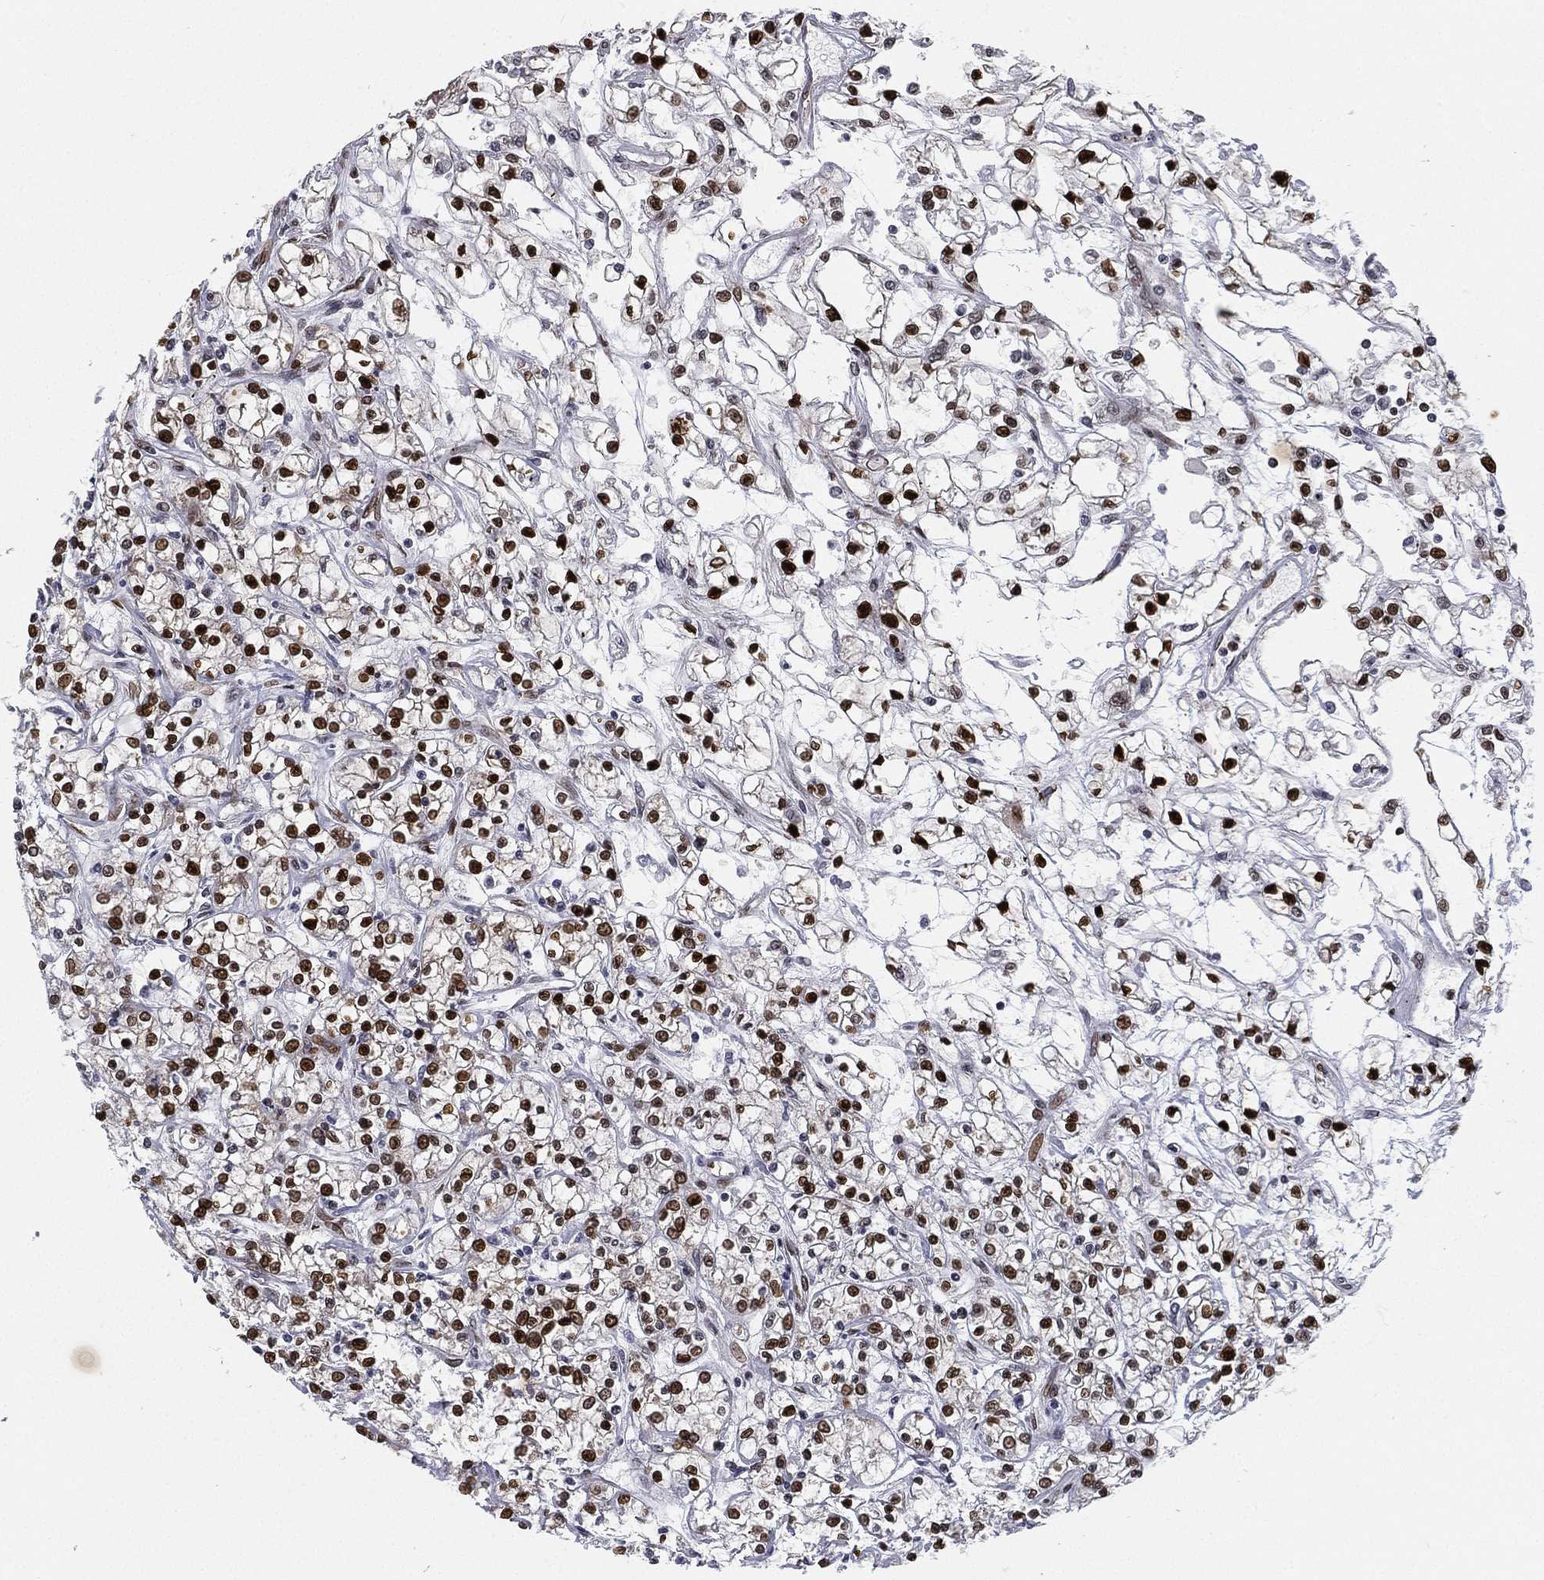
{"staining": {"intensity": "strong", "quantity": ">75%", "location": "nuclear"}, "tissue": "renal cancer", "cell_type": "Tumor cells", "image_type": "cancer", "snomed": [{"axis": "morphology", "description": "Adenocarcinoma, NOS"}, {"axis": "topography", "description": "Kidney"}], "caption": "Renal cancer (adenocarcinoma) stained with DAB immunohistochemistry (IHC) shows high levels of strong nuclear positivity in about >75% of tumor cells.", "gene": "LMNB1", "patient": {"sex": "female", "age": 59}}